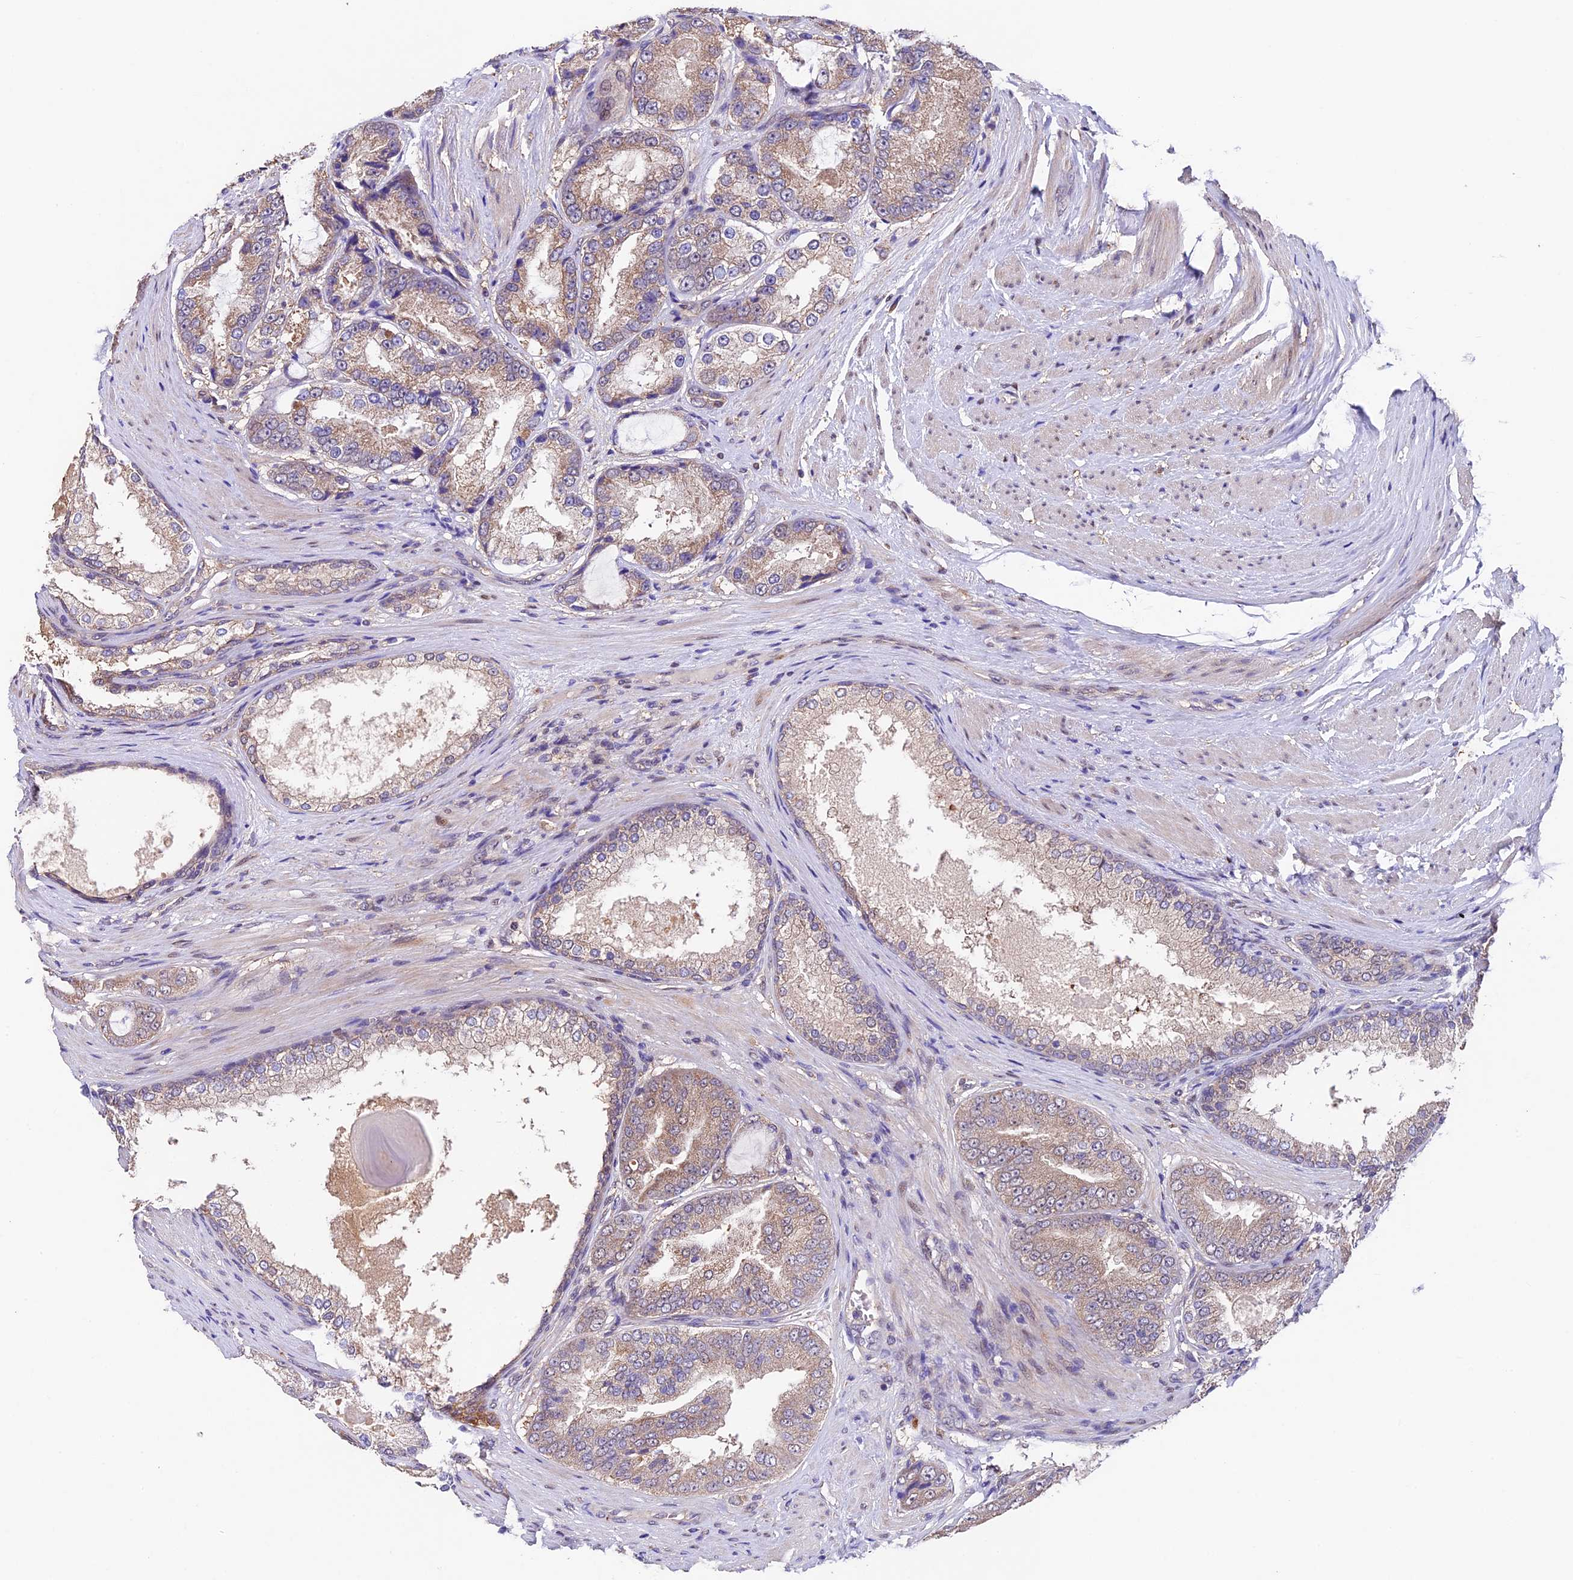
{"staining": {"intensity": "weak", "quantity": "25%-75%", "location": "cytoplasmic/membranous"}, "tissue": "prostate cancer", "cell_type": "Tumor cells", "image_type": "cancer", "snomed": [{"axis": "morphology", "description": "Adenocarcinoma, High grade"}, {"axis": "topography", "description": "Prostate"}], "caption": "Prostate cancer was stained to show a protein in brown. There is low levels of weak cytoplasmic/membranous positivity in about 25%-75% of tumor cells. (DAB = brown stain, brightfield microscopy at high magnification).", "gene": "SBNO2", "patient": {"sex": "male", "age": 60}}